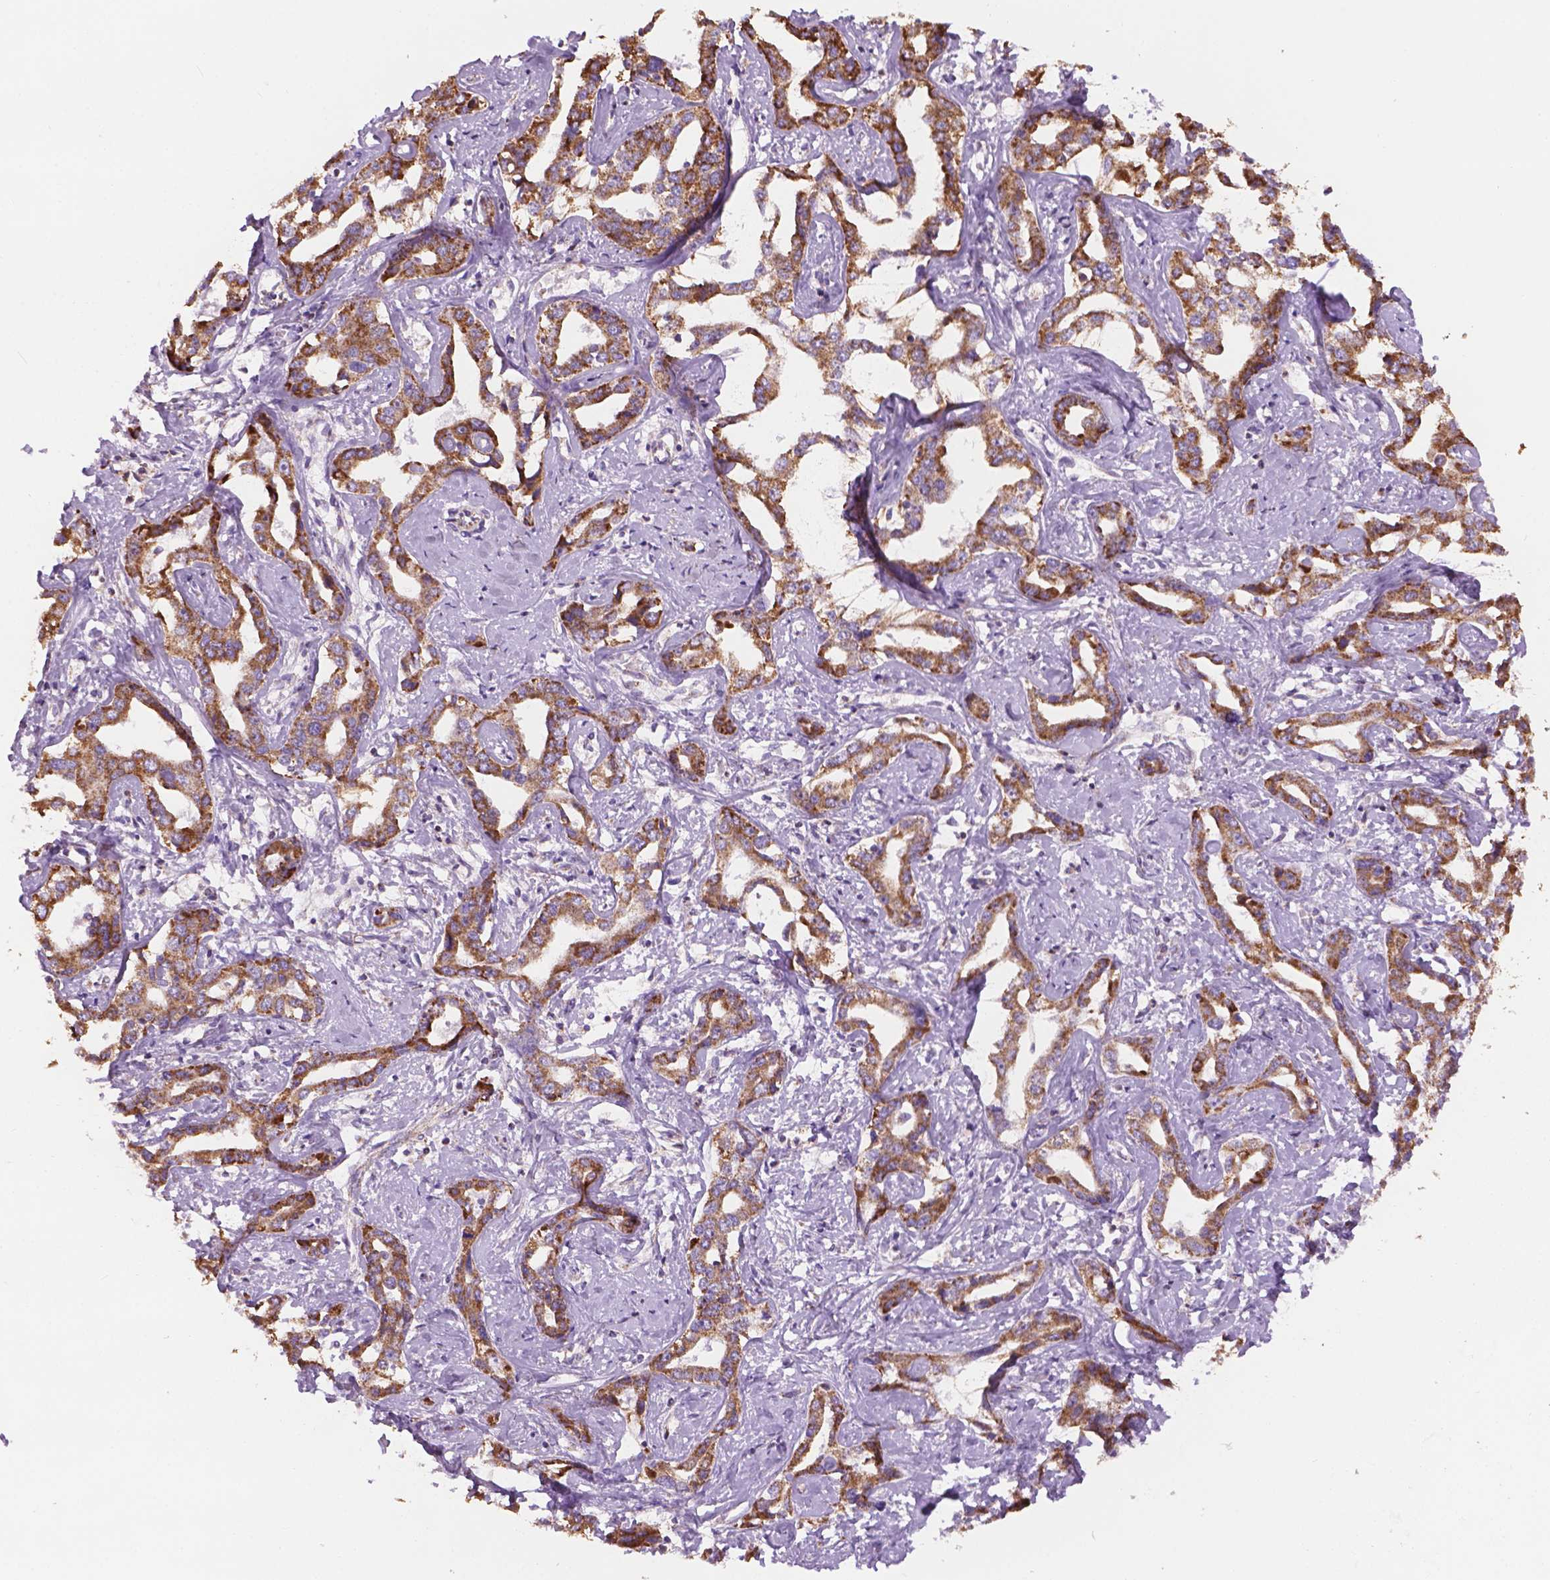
{"staining": {"intensity": "strong", "quantity": ">75%", "location": "cytoplasmic/membranous"}, "tissue": "liver cancer", "cell_type": "Tumor cells", "image_type": "cancer", "snomed": [{"axis": "morphology", "description": "Cholangiocarcinoma"}, {"axis": "topography", "description": "Liver"}], "caption": "Liver cholangiocarcinoma stained with DAB IHC reveals high levels of strong cytoplasmic/membranous positivity in approximately >75% of tumor cells. (Stains: DAB in brown, nuclei in blue, Microscopy: brightfield microscopy at high magnification).", "gene": "PIBF1", "patient": {"sex": "male", "age": 59}}